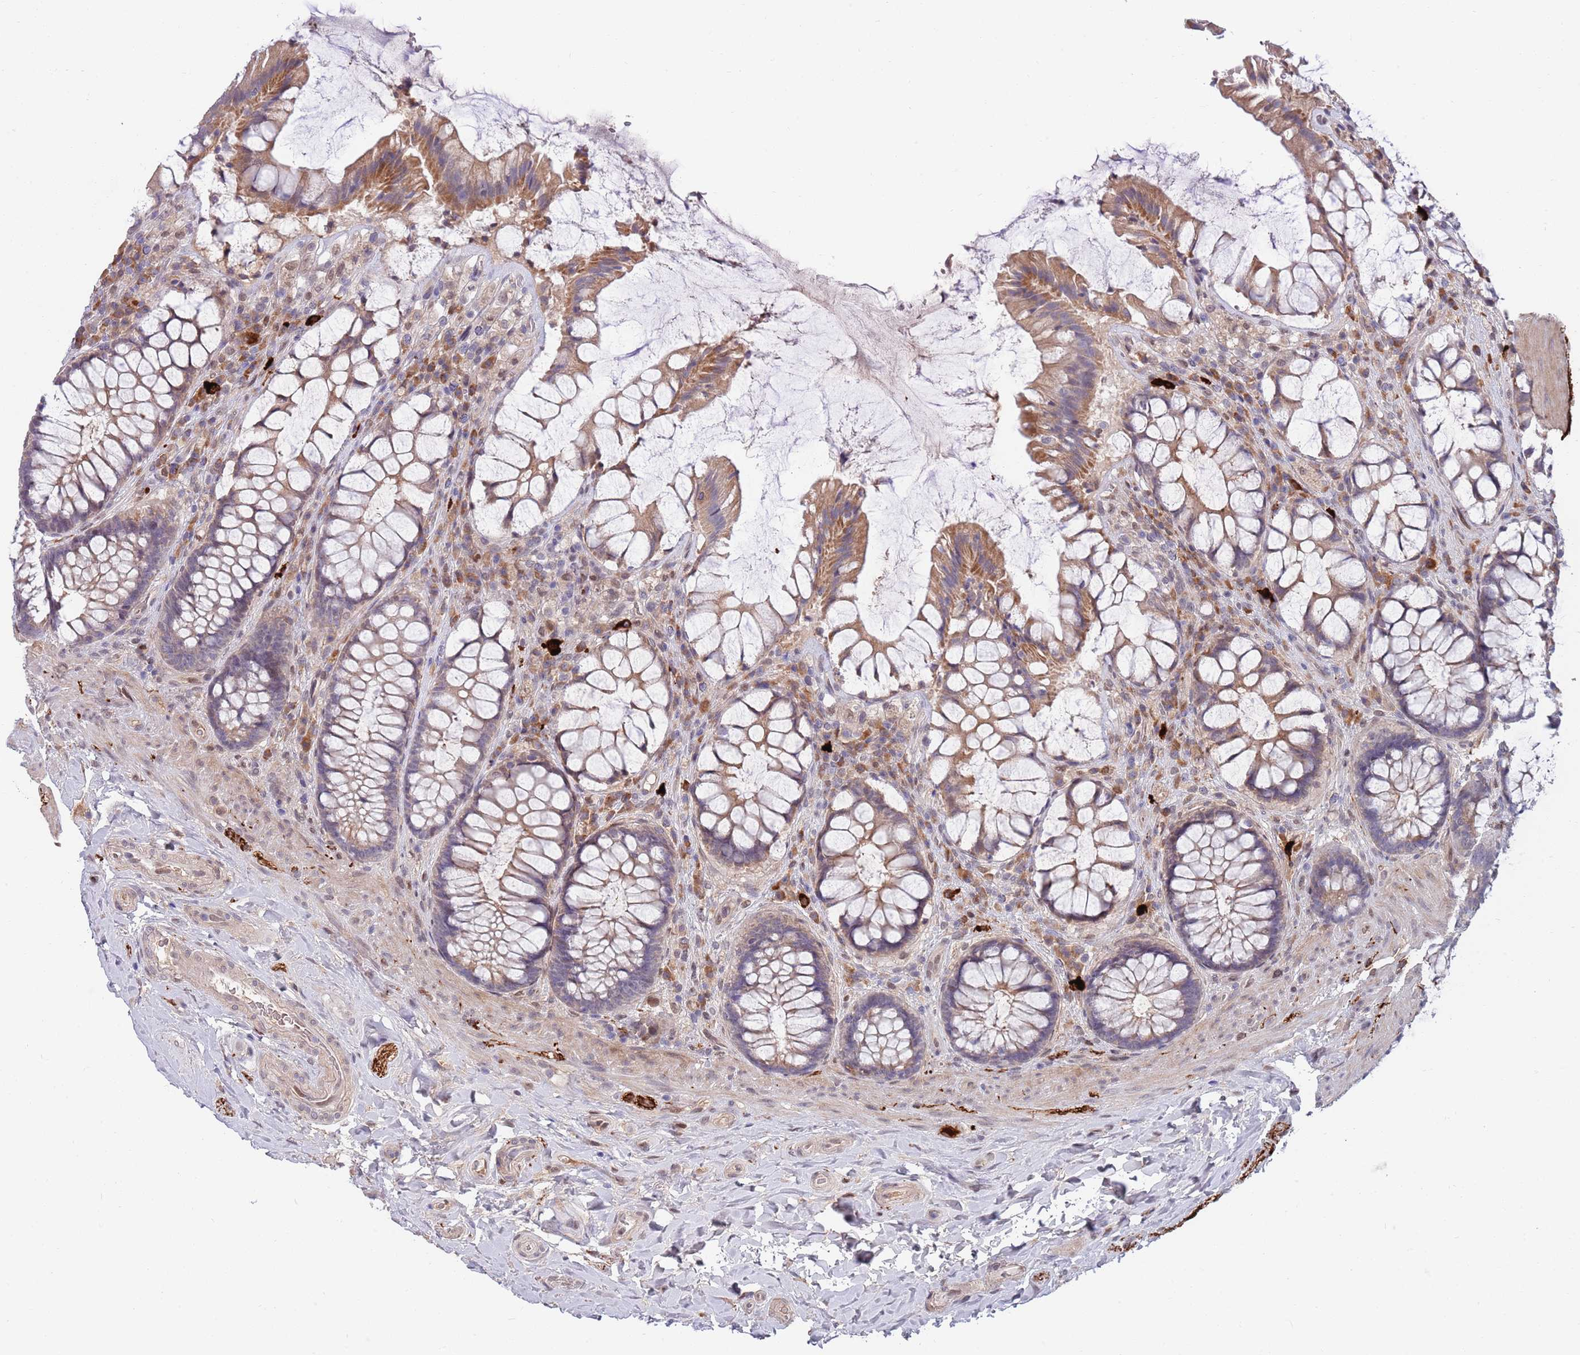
{"staining": {"intensity": "moderate", "quantity": "25%-75%", "location": "cytoplasmic/membranous"}, "tissue": "rectum", "cell_type": "Glandular cells", "image_type": "normal", "snomed": [{"axis": "morphology", "description": "Normal tissue, NOS"}, {"axis": "topography", "description": "Rectum"}], "caption": "Immunohistochemical staining of unremarkable human rectum displays moderate cytoplasmic/membranous protein staining in approximately 25%-75% of glandular cells. (Stains: DAB (3,3'-diaminobenzidine) in brown, nuclei in blue, Microscopy: brightfield microscopy at high magnification).", "gene": "NLRP6", "patient": {"sex": "female", "age": 58}}